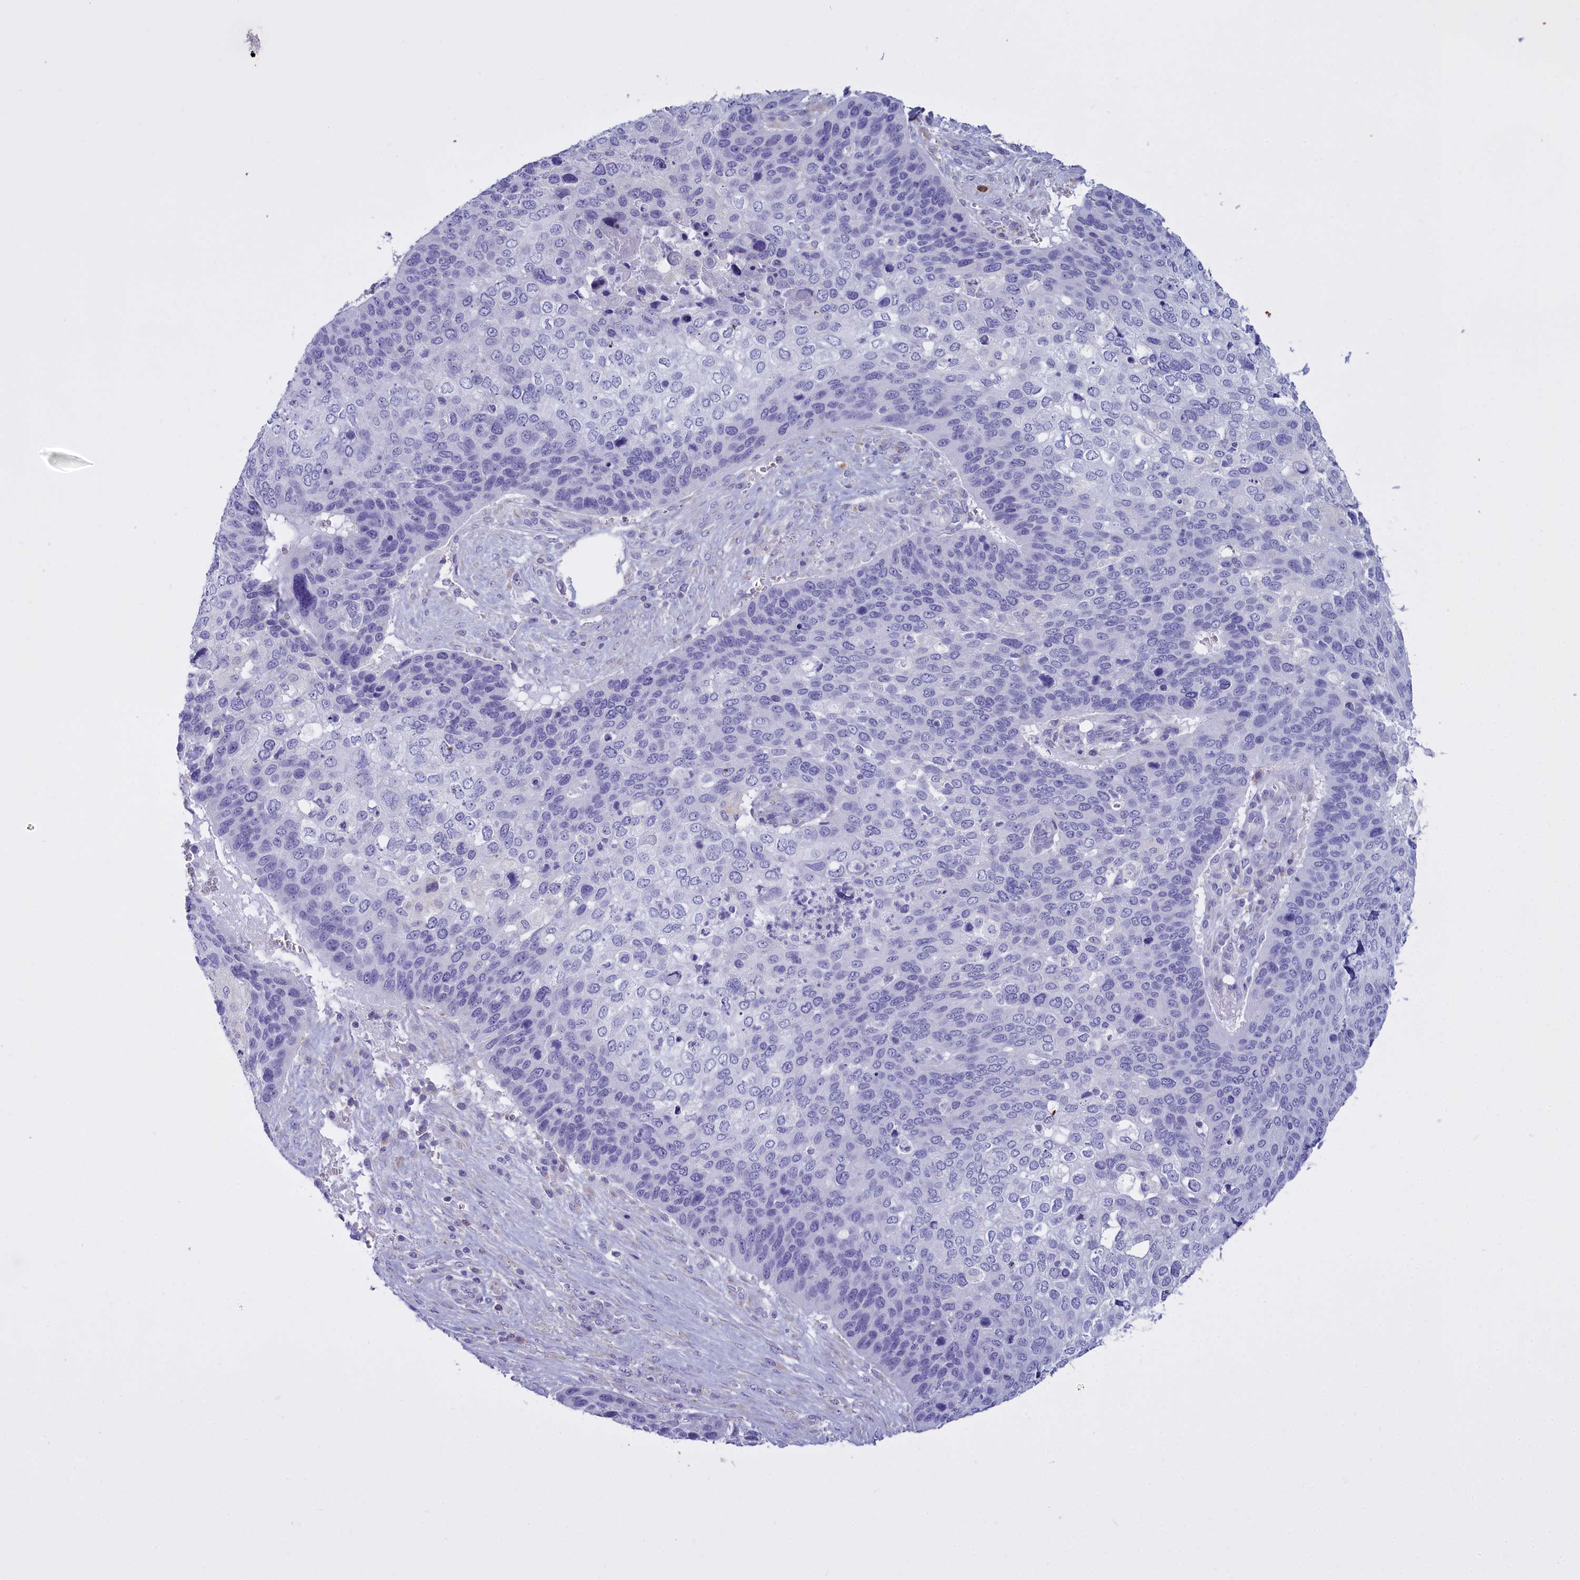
{"staining": {"intensity": "negative", "quantity": "none", "location": "none"}, "tissue": "skin cancer", "cell_type": "Tumor cells", "image_type": "cancer", "snomed": [{"axis": "morphology", "description": "Basal cell carcinoma"}, {"axis": "topography", "description": "Skin"}], "caption": "Immunohistochemistry (IHC) micrograph of neoplastic tissue: human skin cancer (basal cell carcinoma) stained with DAB (3,3'-diaminobenzidine) shows no significant protein expression in tumor cells.", "gene": "CD5", "patient": {"sex": "female", "age": 74}}